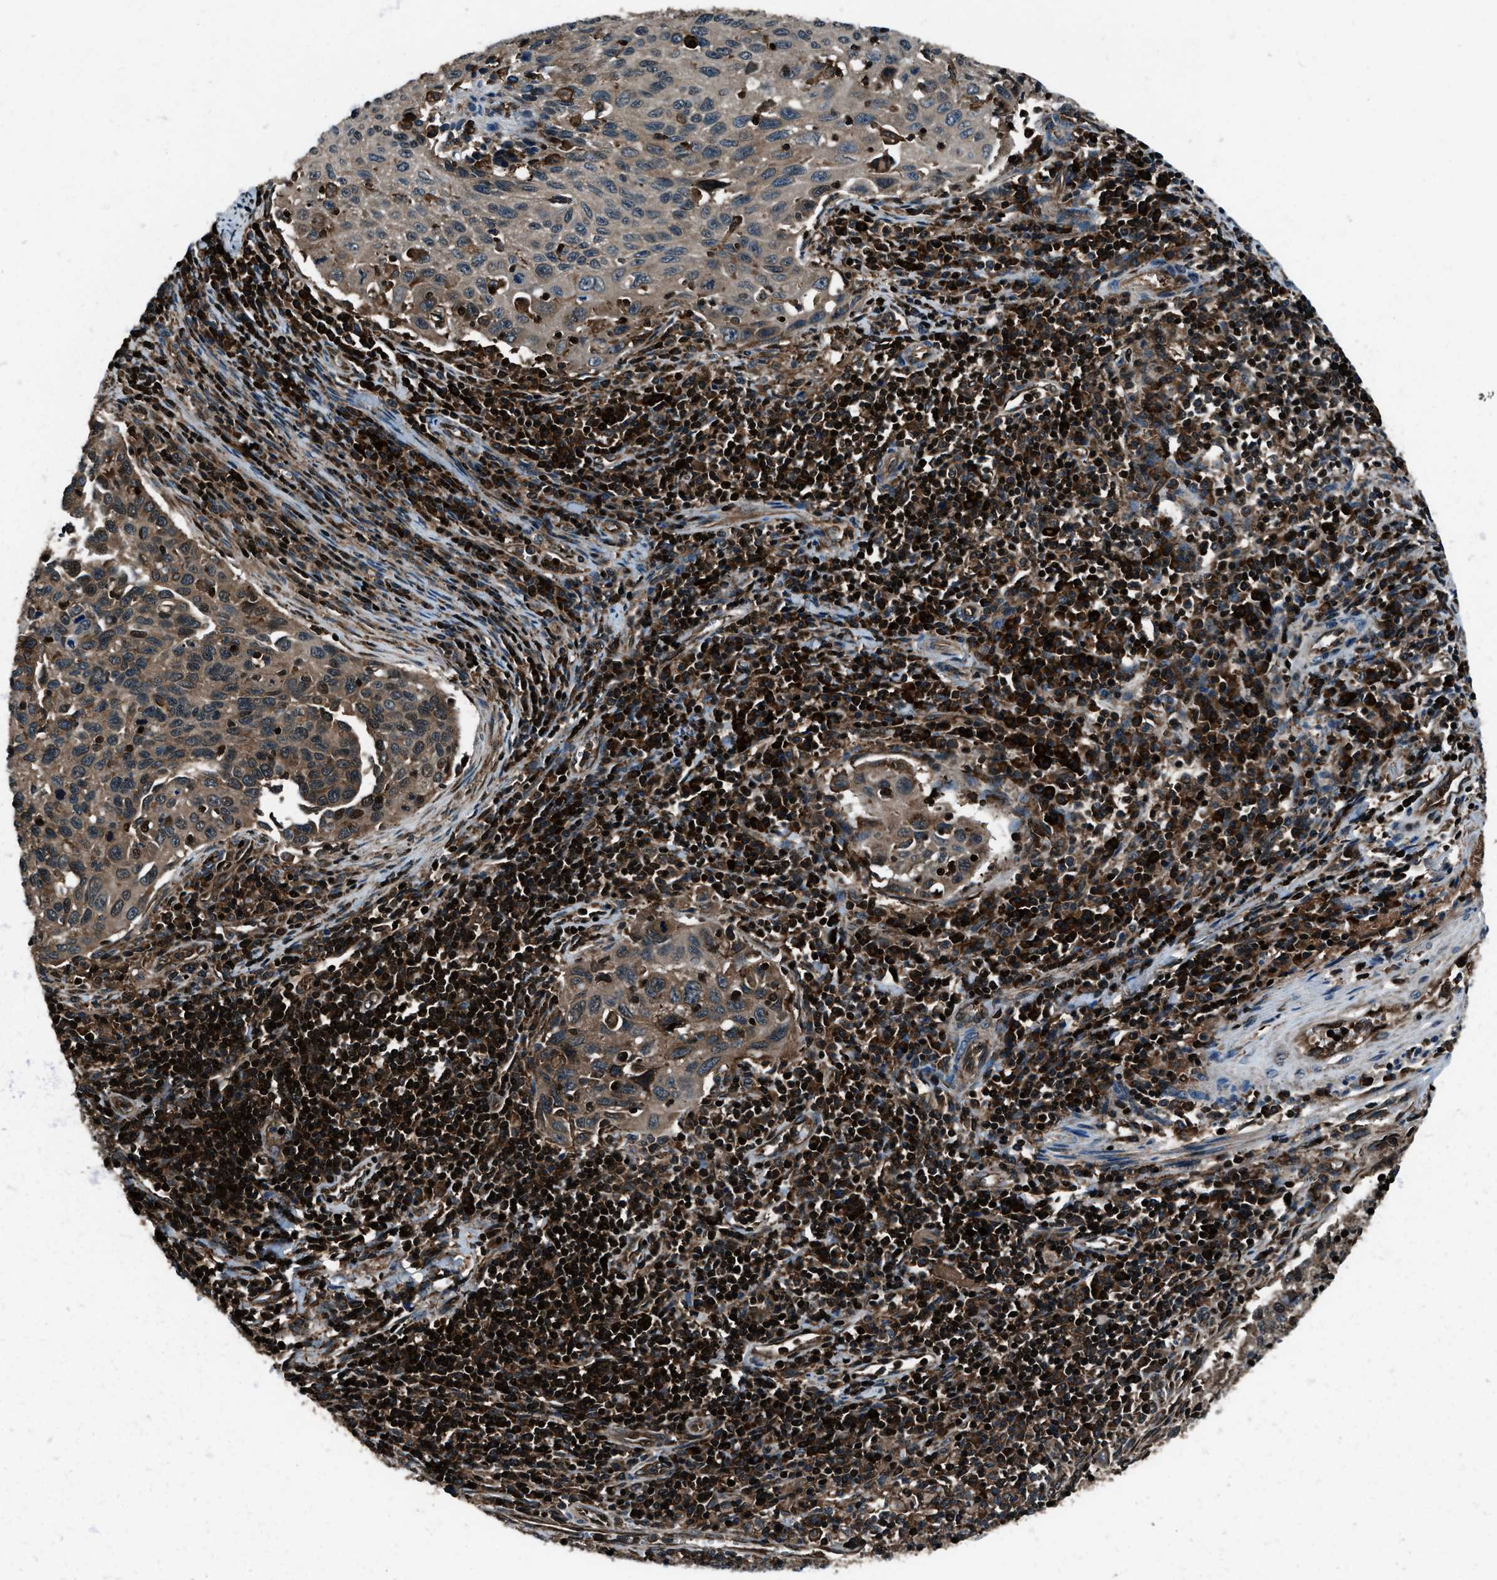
{"staining": {"intensity": "moderate", "quantity": ">75%", "location": "cytoplasmic/membranous,nuclear"}, "tissue": "cervical cancer", "cell_type": "Tumor cells", "image_type": "cancer", "snomed": [{"axis": "morphology", "description": "Squamous cell carcinoma, NOS"}, {"axis": "topography", "description": "Cervix"}], "caption": "This micrograph exhibits cervical cancer (squamous cell carcinoma) stained with immunohistochemistry to label a protein in brown. The cytoplasmic/membranous and nuclear of tumor cells show moderate positivity for the protein. Nuclei are counter-stained blue.", "gene": "SNX30", "patient": {"sex": "female", "age": 53}}